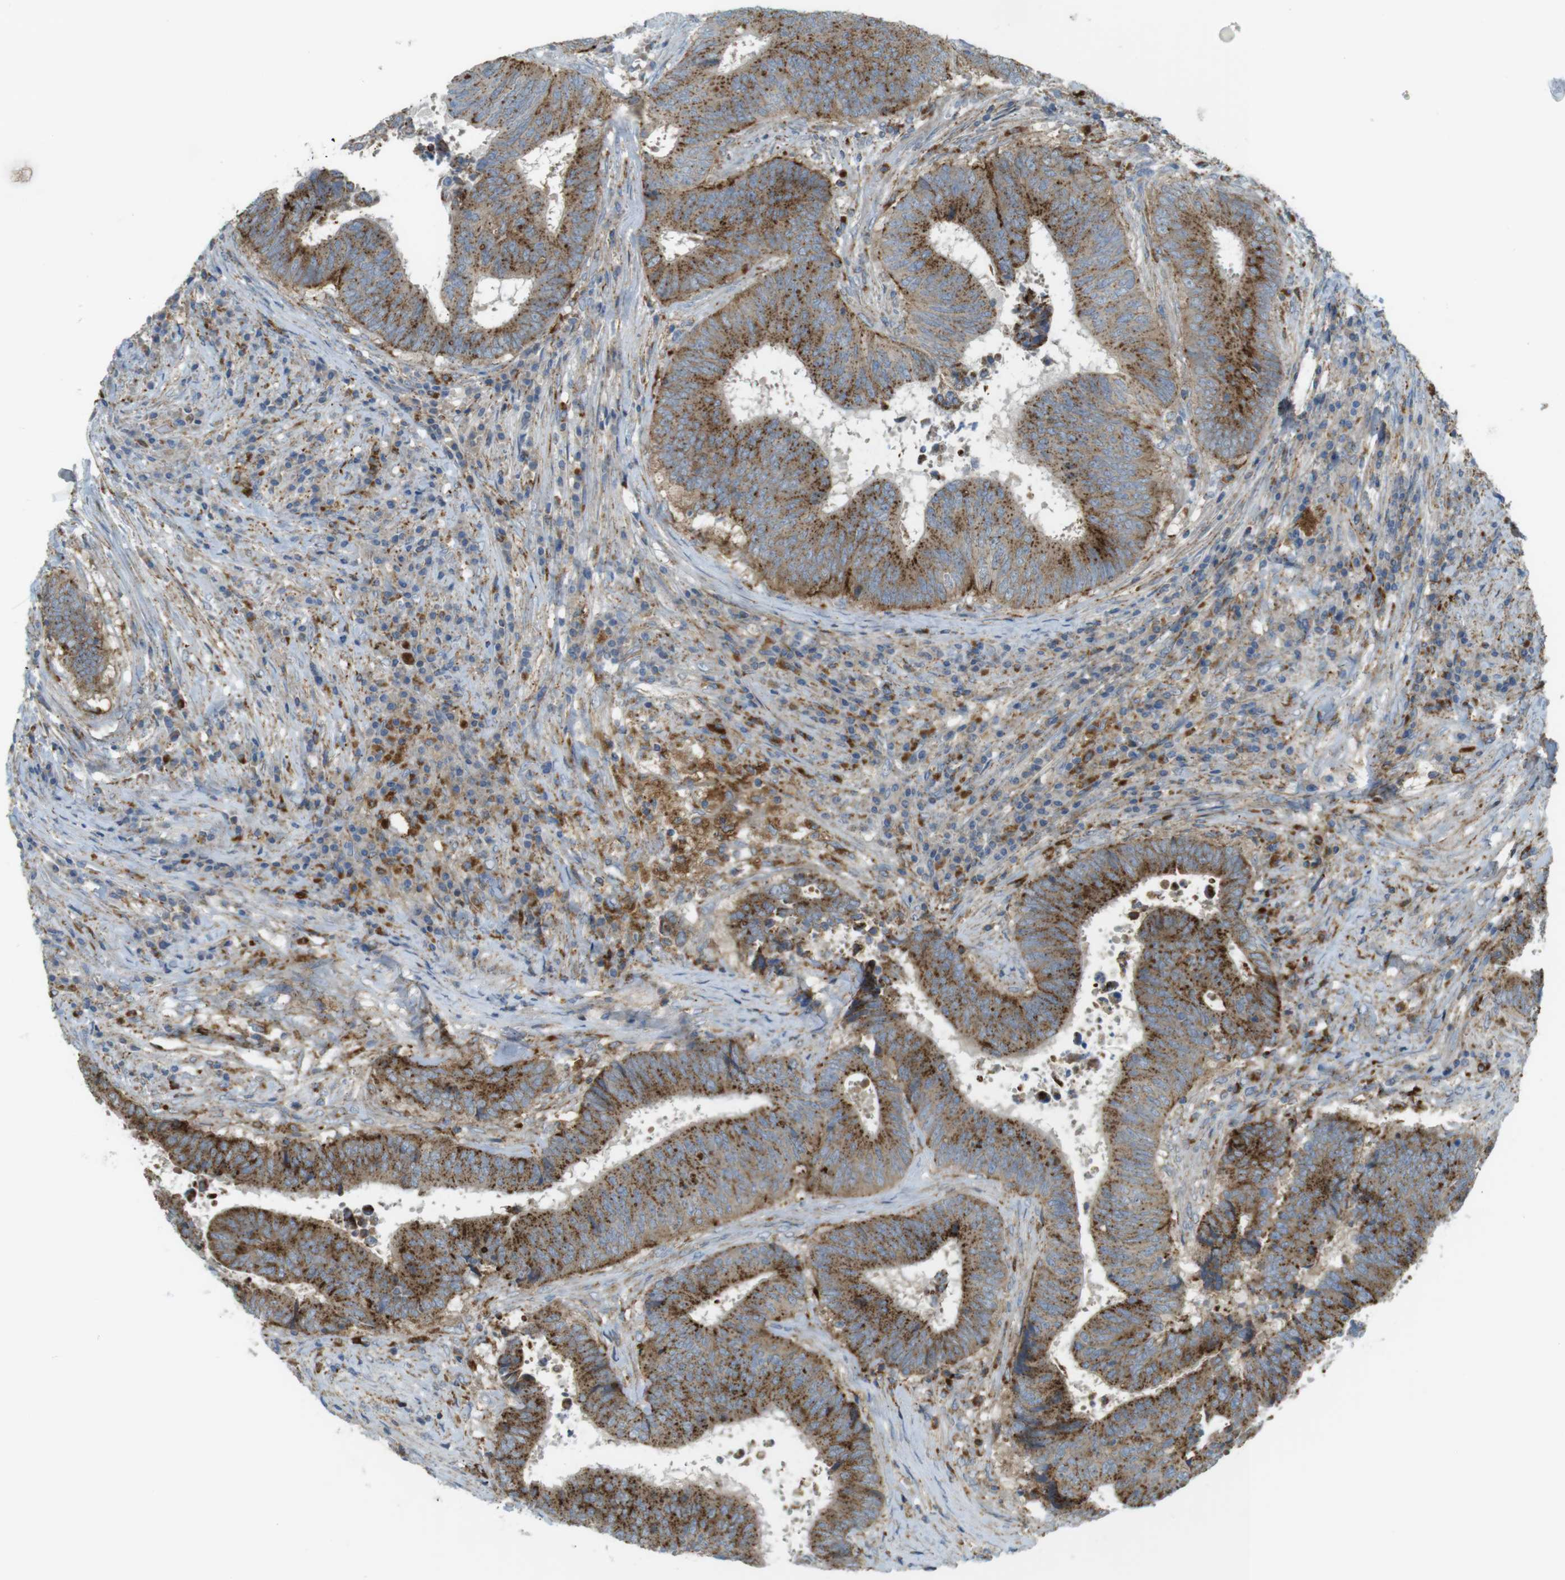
{"staining": {"intensity": "moderate", "quantity": ">75%", "location": "cytoplasmic/membranous"}, "tissue": "colorectal cancer", "cell_type": "Tumor cells", "image_type": "cancer", "snomed": [{"axis": "morphology", "description": "Adenocarcinoma, NOS"}, {"axis": "topography", "description": "Rectum"}], "caption": "Immunohistochemistry (IHC) staining of colorectal cancer, which reveals medium levels of moderate cytoplasmic/membranous staining in approximately >75% of tumor cells indicating moderate cytoplasmic/membranous protein expression. The staining was performed using DAB (brown) for protein detection and nuclei were counterstained in hematoxylin (blue).", "gene": "LAMP1", "patient": {"sex": "male", "age": 72}}